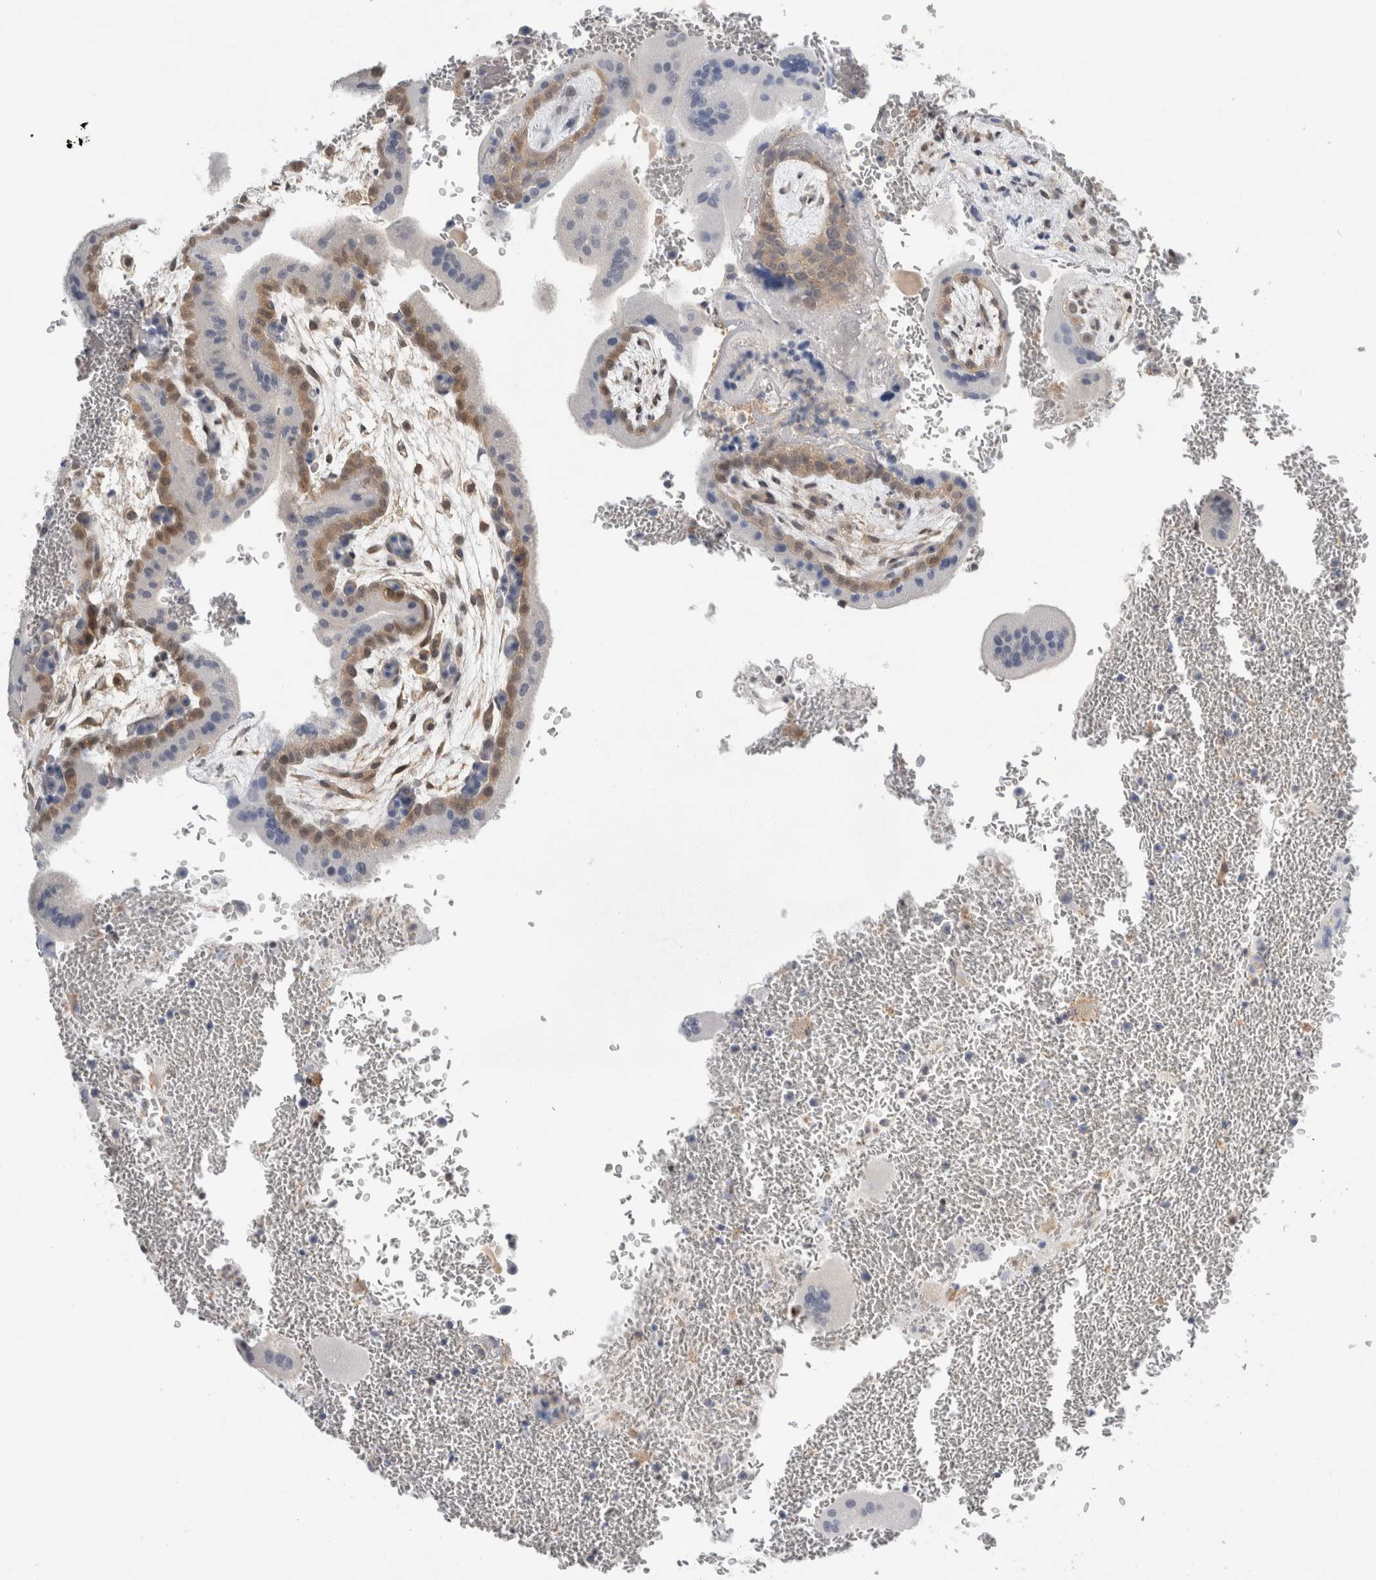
{"staining": {"intensity": "negative", "quantity": "none", "location": "none"}, "tissue": "placenta", "cell_type": "Decidual cells", "image_type": "normal", "snomed": [{"axis": "morphology", "description": "Normal tissue, NOS"}, {"axis": "topography", "description": "Placenta"}], "caption": "This is an immunohistochemistry (IHC) micrograph of benign human placenta. There is no staining in decidual cells.", "gene": "CASP6", "patient": {"sex": "female", "age": 35}}